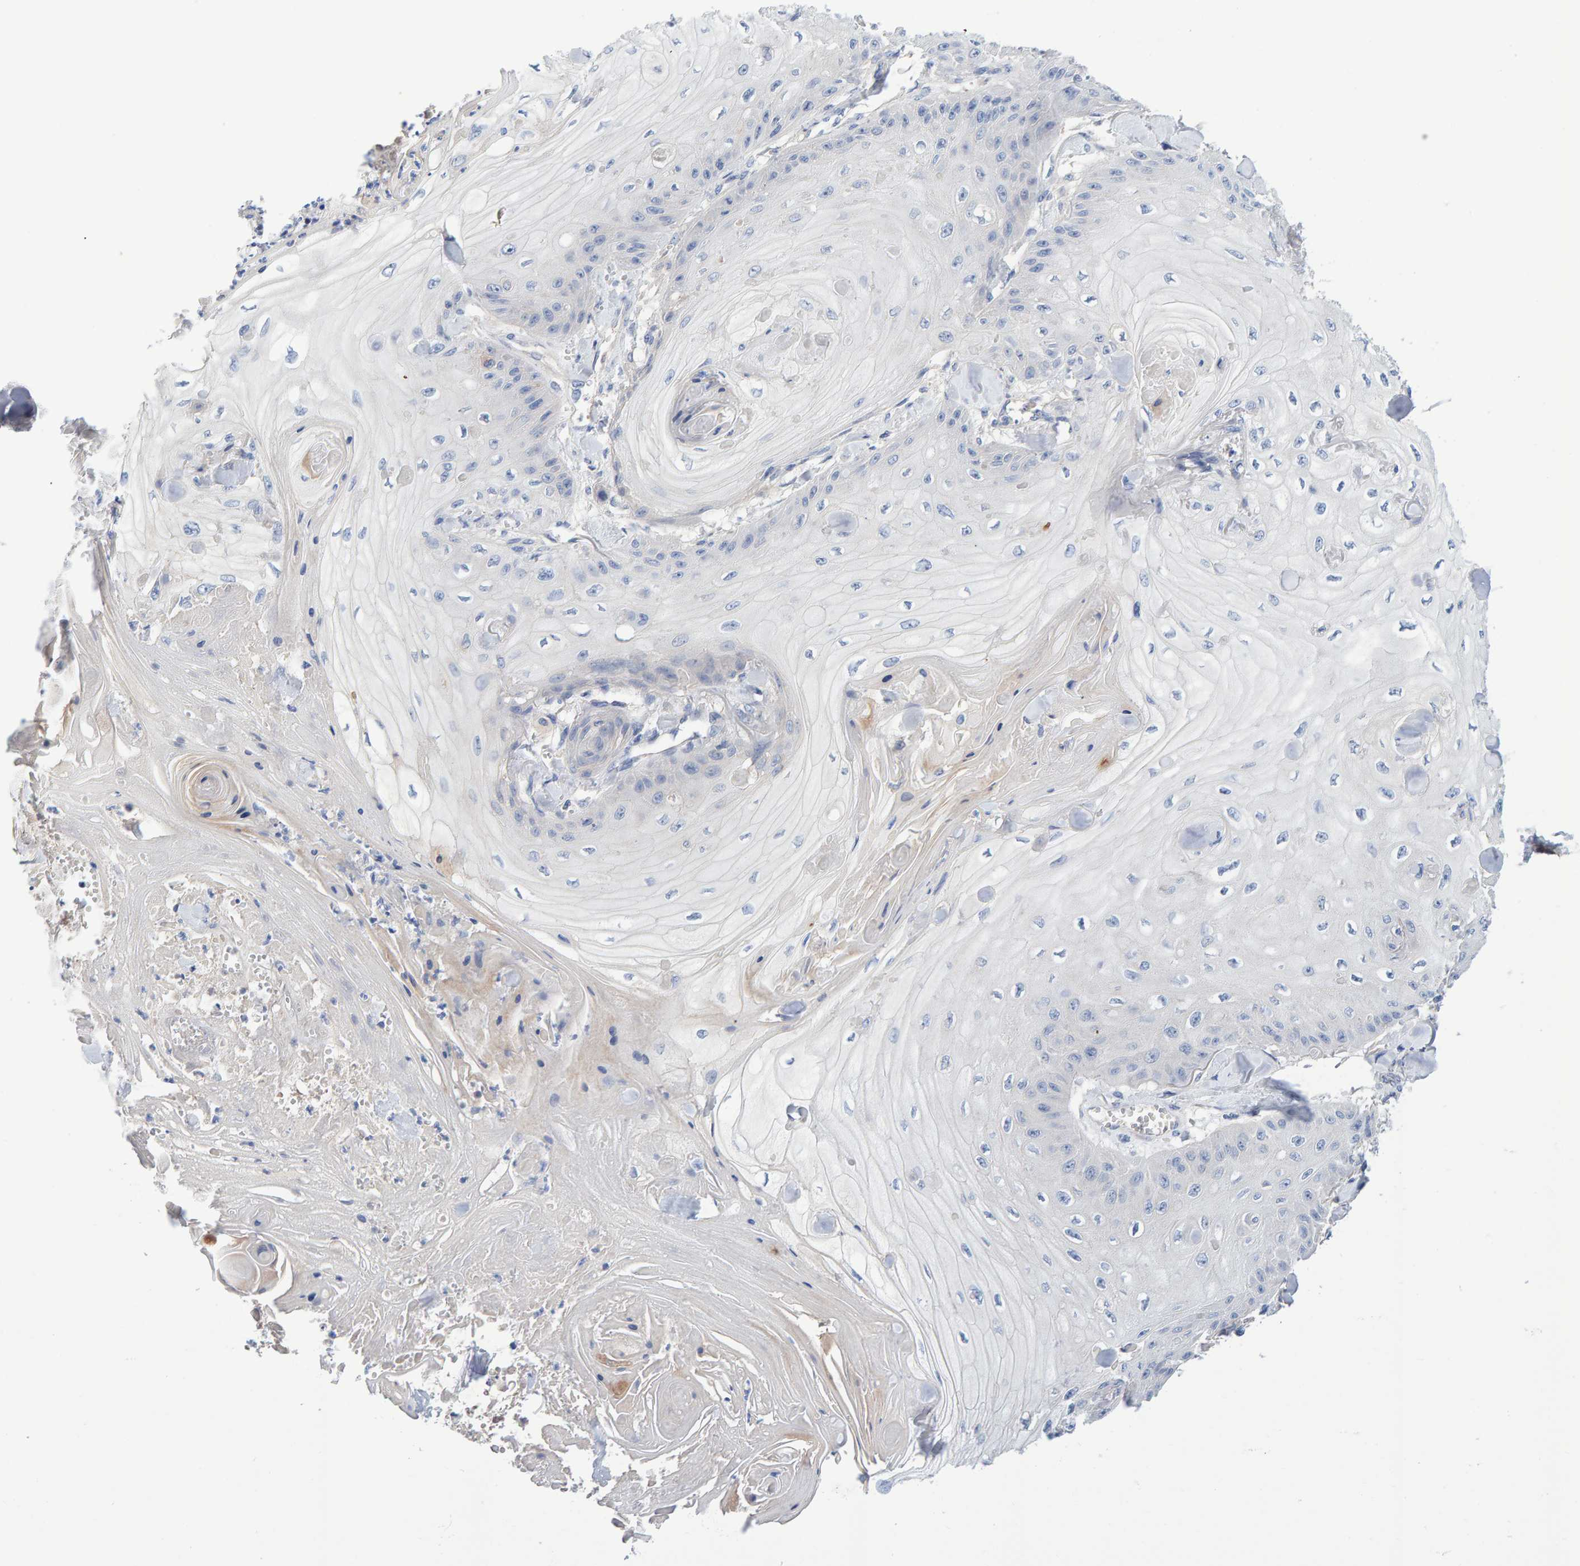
{"staining": {"intensity": "negative", "quantity": "none", "location": "none"}, "tissue": "skin cancer", "cell_type": "Tumor cells", "image_type": "cancer", "snomed": [{"axis": "morphology", "description": "Squamous cell carcinoma, NOS"}, {"axis": "topography", "description": "Skin"}], "caption": "Immunohistochemical staining of human skin cancer displays no significant staining in tumor cells.", "gene": "EFR3A", "patient": {"sex": "male", "age": 74}}